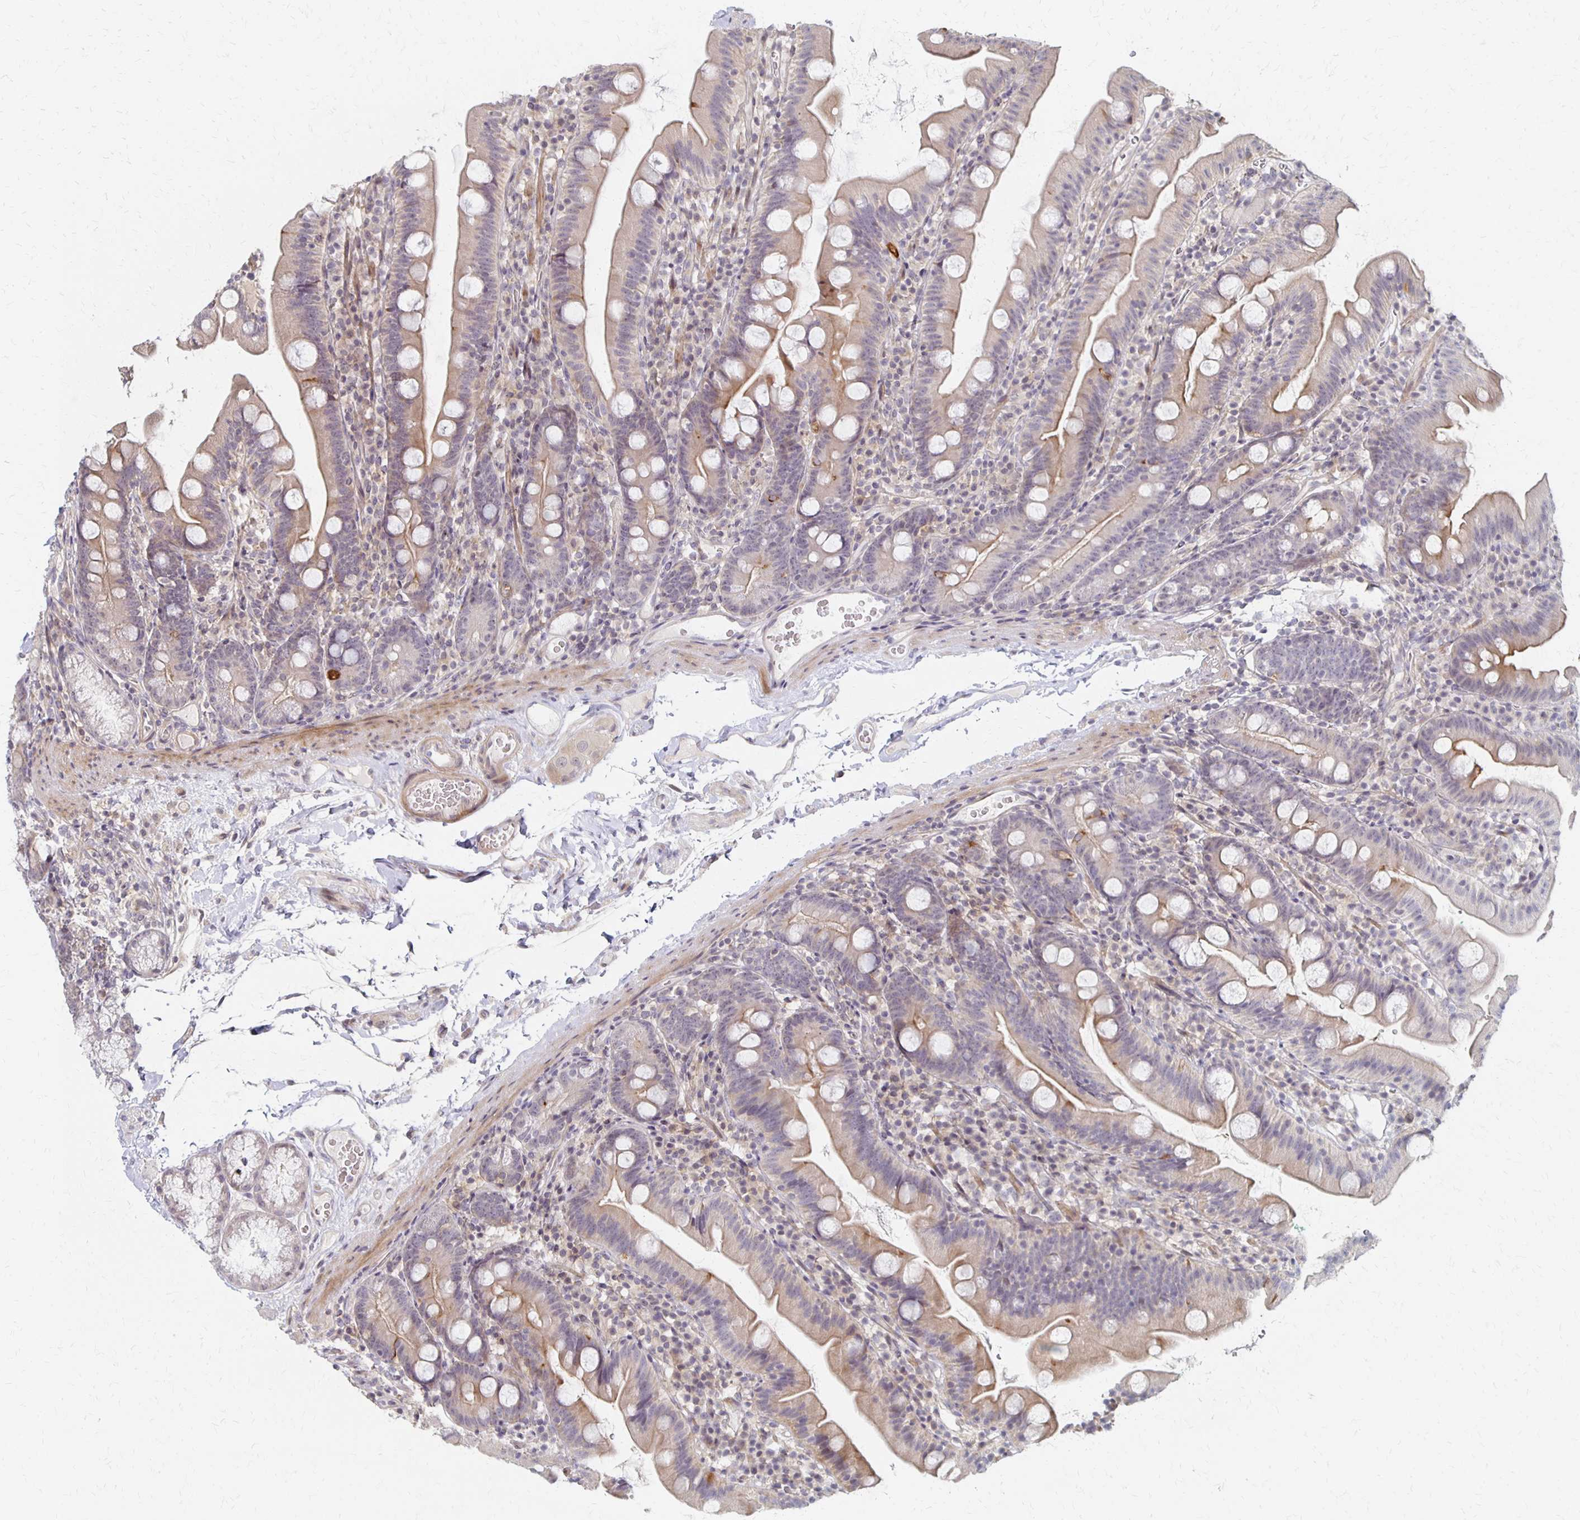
{"staining": {"intensity": "weak", "quantity": "25%-75%", "location": "cytoplasmic/membranous"}, "tissue": "duodenum", "cell_type": "Glandular cells", "image_type": "normal", "snomed": [{"axis": "morphology", "description": "Normal tissue, NOS"}, {"axis": "topography", "description": "Duodenum"}], "caption": "DAB immunohistochemical staining of benign human duodenum exhibits weak cytoplasmic/membranous protein expression in approximately 25%-75% of glandular cells. (DAB (3,3'-diaminobenzidine) = brown stain, brightfield microscopy at high magnification).", "gene": "PRKCB", "patient": {"sex": "female", "age": 67}}